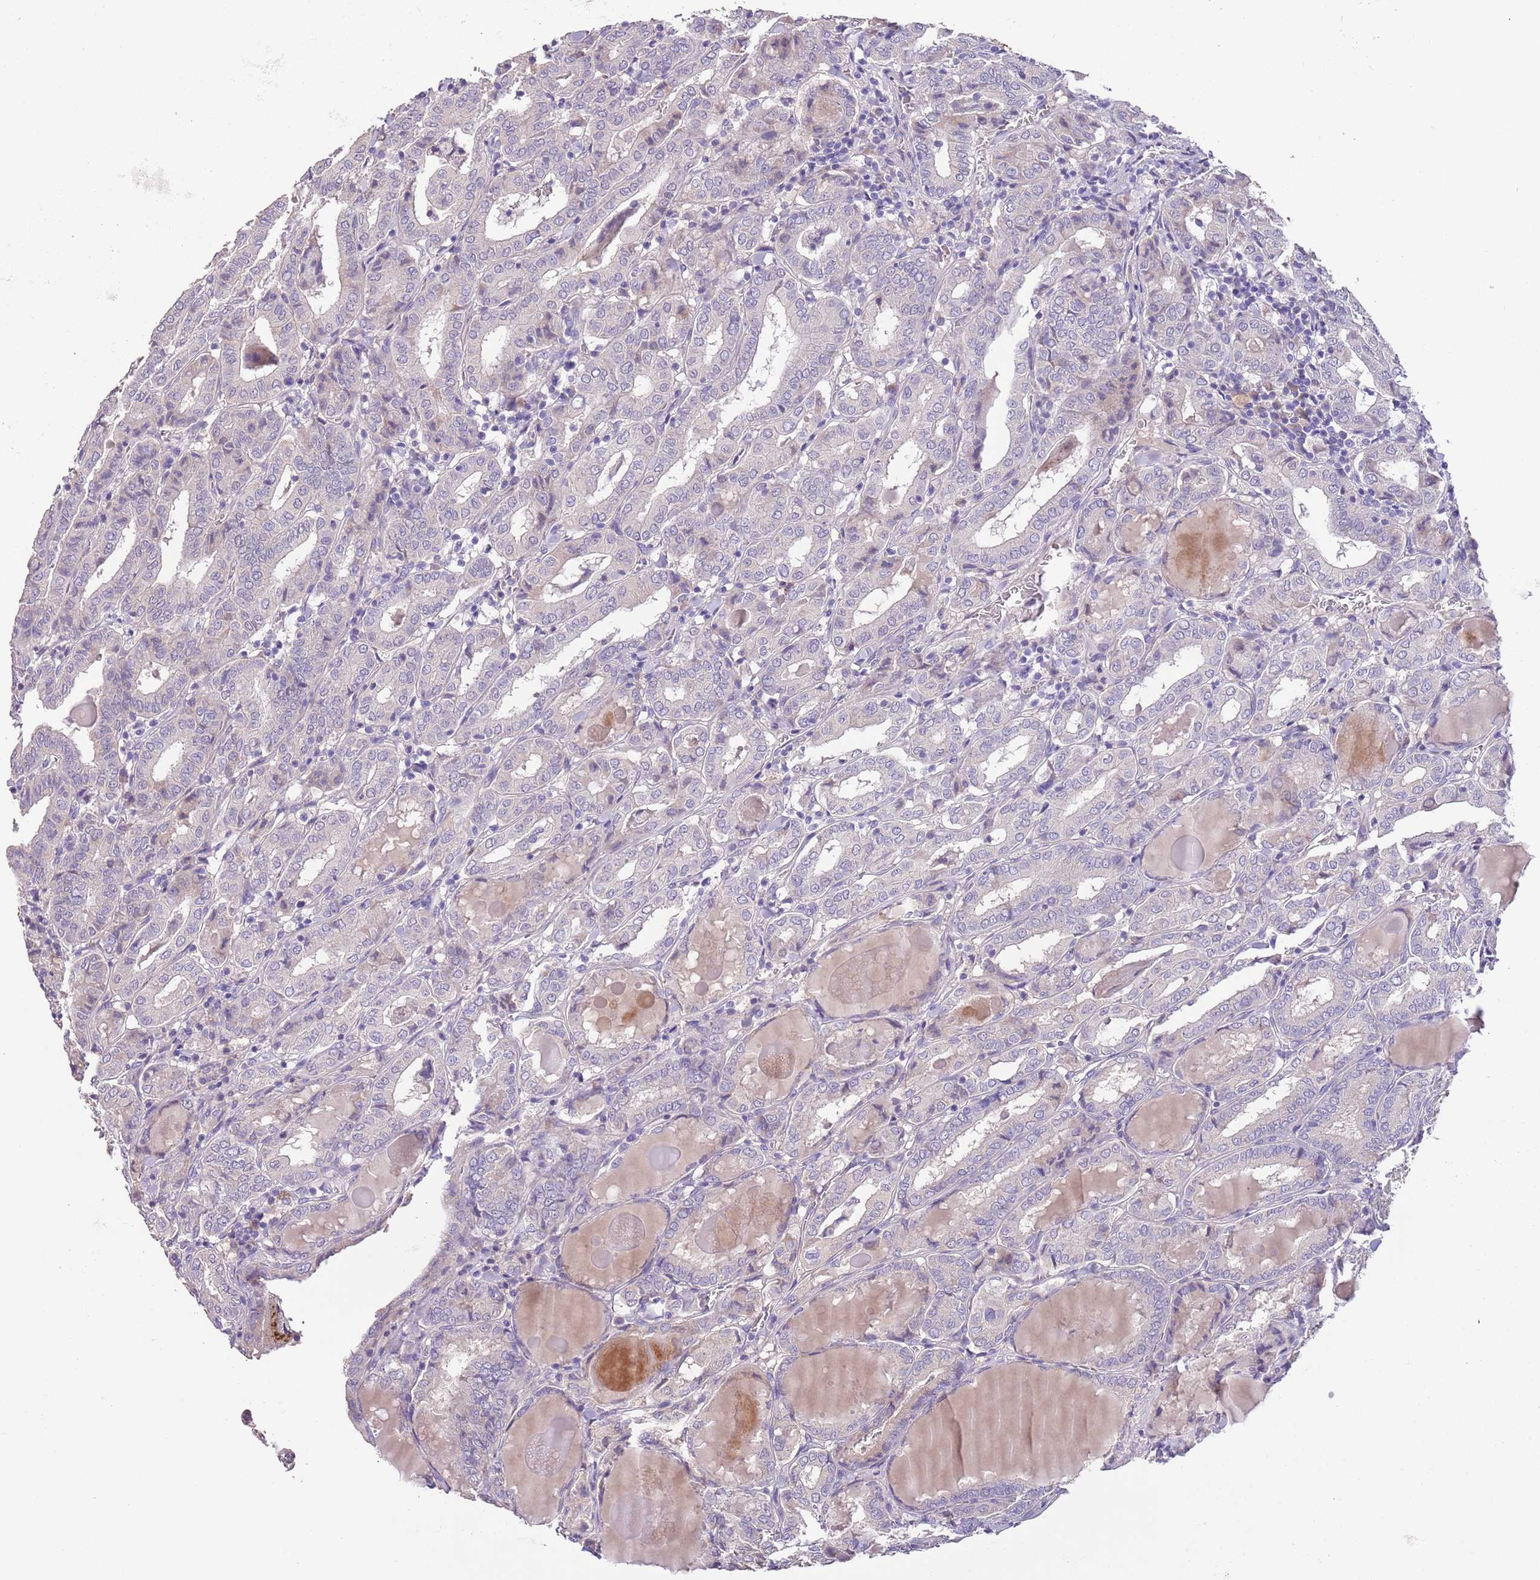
{"staining": {"intensity": "negative", "quantity": "none", "location": "none"}, "tissue": "thyroid cancer", "cell_type": "Tumor cells", "image_type": "cancer", "snomed": [{"axis": "morphology", "description": "Papillary adenocarcinoma, NOS"}, {"axis": "topography", "description": "Thyroid gland"}], "caption": "The immunohistochemistry micrograph has no significant expression in tumor cells of thyroid cancer tissue.", "gene": "ZNF658", "patient": {"sex": "female", "age": 72}}